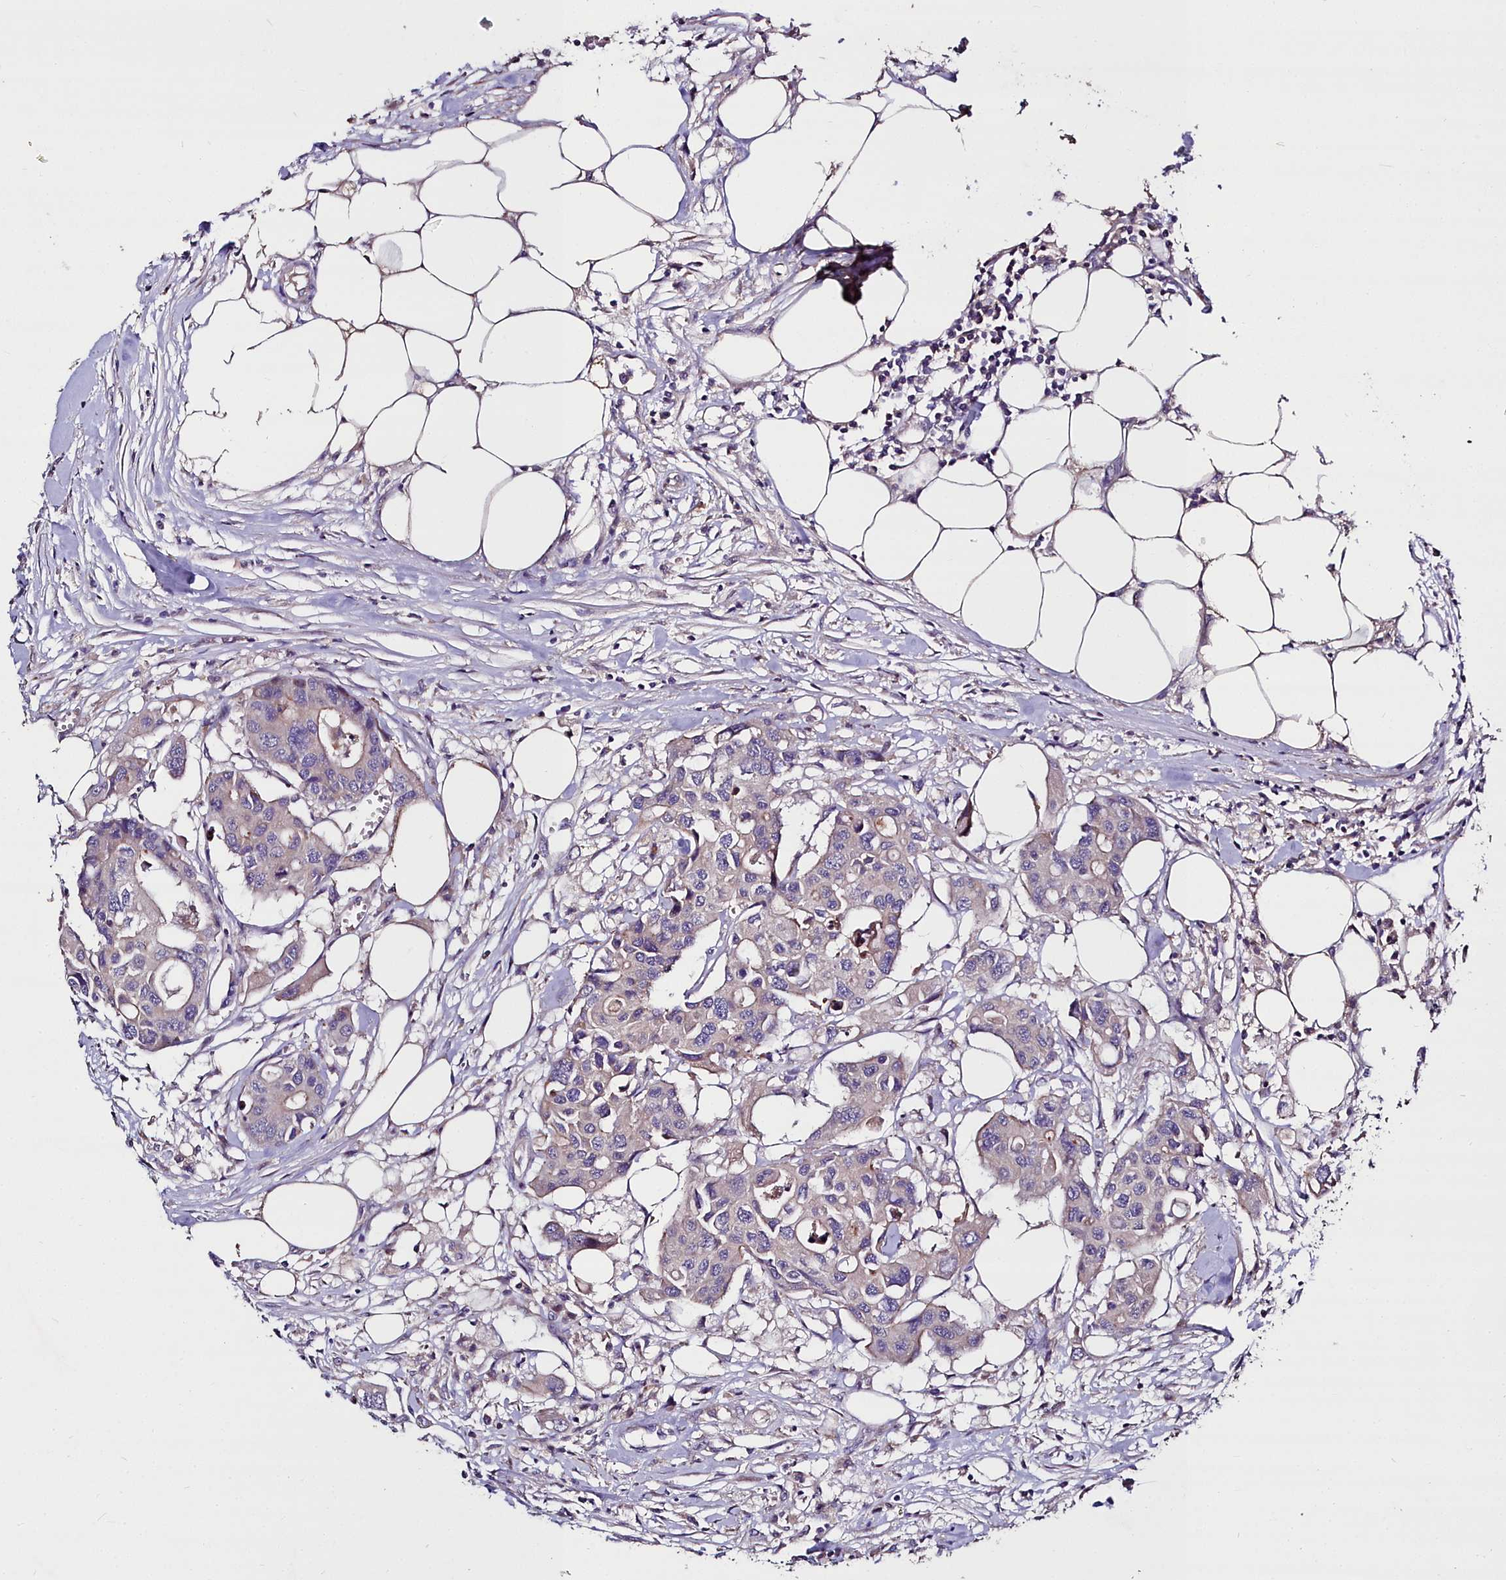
{"staining": {"intensity": "moderate", "quantity": "<25%", "location": "cytoplasmic/membranous"}, "tissue": "colorectal cancer", "cell_type": "Tumor cells", "image_type": "cancer", "snomed": [{"axis": "morphology", "description": "Adenocarcinoma, NOS"}, {"axis": "topography", "description": "Colon"}], "caption": "IHC of human colorectal adenocarcinoma demonstrates low levels of moderate cytoplasmic/membranous expression in about <25% of tumor cells.", "gene": "NT5M", "patient": {"sex": "male", "age": 77}}